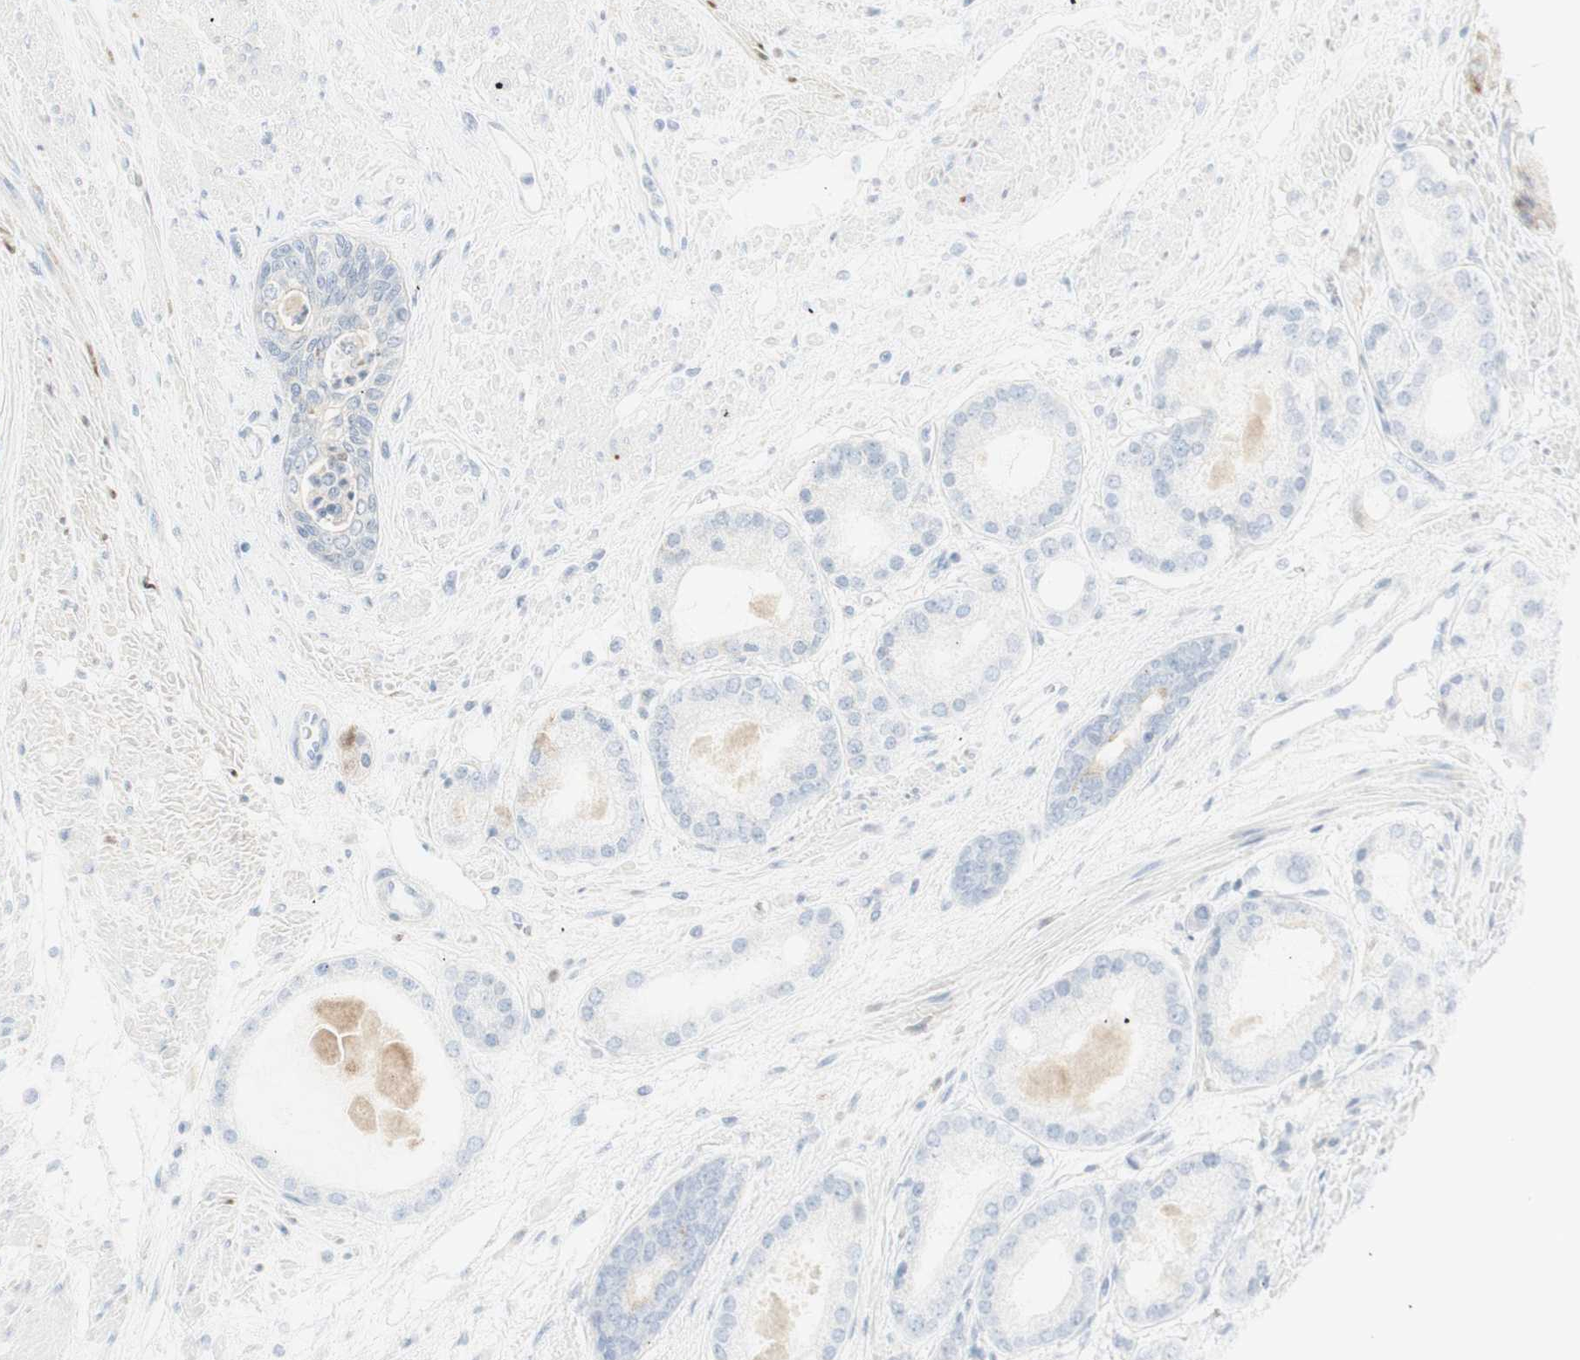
{"staining": {"intensity": "negative", "quantity": "none", "location": "none"}, "tissue": "prostate cancer", "cell_type": "Tumor cells", "image_type": "cancer", "snomed": [{"axis": "morphology", "description": "Adenocarcinoma, High grade"}, {"axis": "topography", "description": "Prostate"}], "caption": "This photomicrograph is of prostate cancer (adenocarcinoma (high-grade)) stained with immunohistochemistry to label a protein in brown with the nuclei are counter-stained blue. There is no positivity in tumor cells.", "gene": "MDK", "patient": {"sex": "male", "age": 59}}